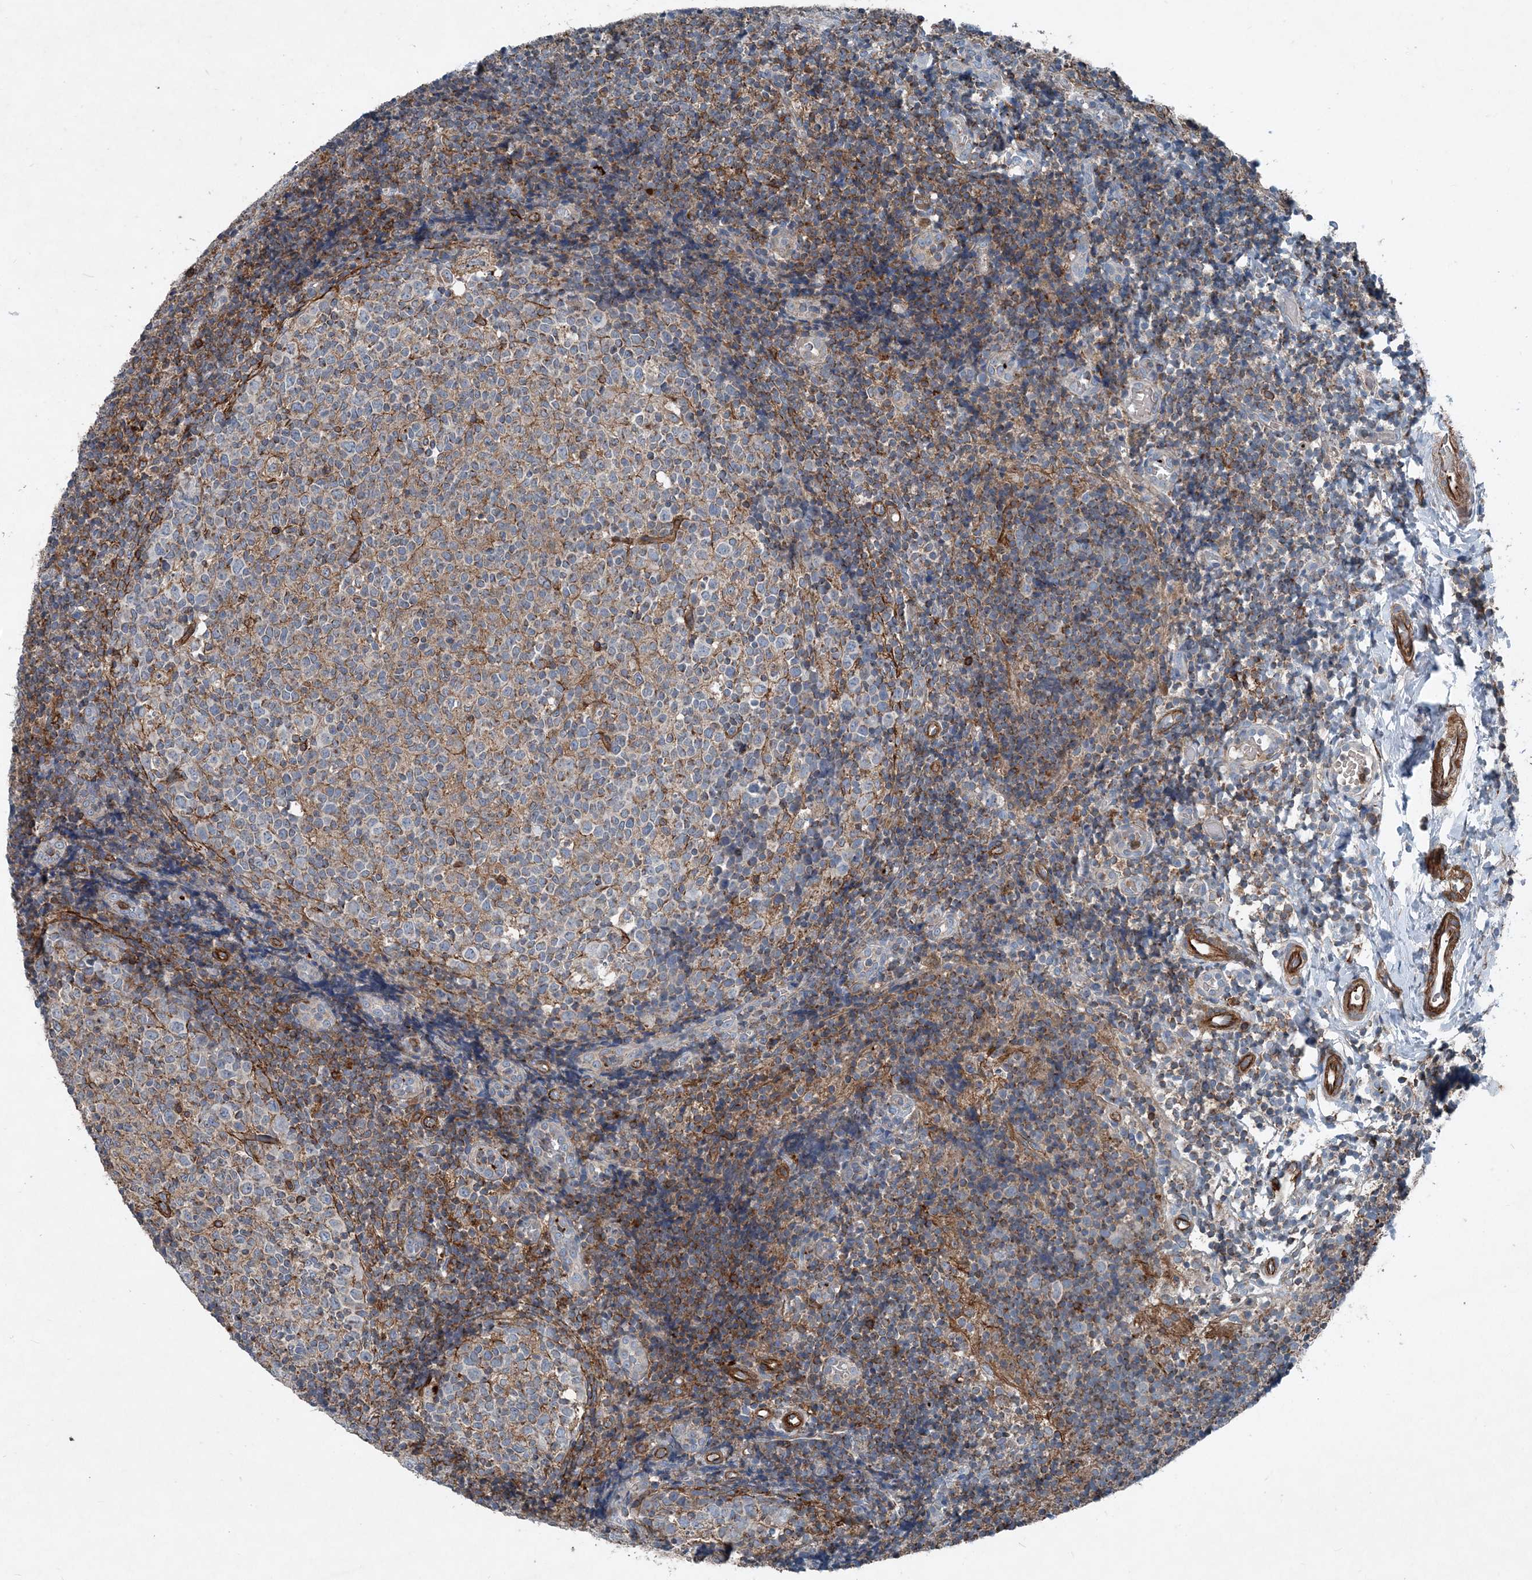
{"staining": {"intensity": "weak", "quantity": "<25%", "location": "cytoplasmic/membranous"}, "tissue": "tonsil", "cell_type": "Germinal center cells", "image_type": "normal", "snomed": [{"axis": "morphology", "description": "Normal tissue, NOS"}, {"axis": "topography", "description": "Tonsil"}], "caption": "Immunohistochemical staining of benign human tonsil demonstrates no significant staining in germinal center cells. The staining was performed using DAB (3,3'-diaminobenzidine) to visualize the protein expression in brown, while the nuclei were stained in blue with hematoxylin (Magnification: 20x).", "gene": "DGUOK", "patient": {"sex": "female", "age": 19}}